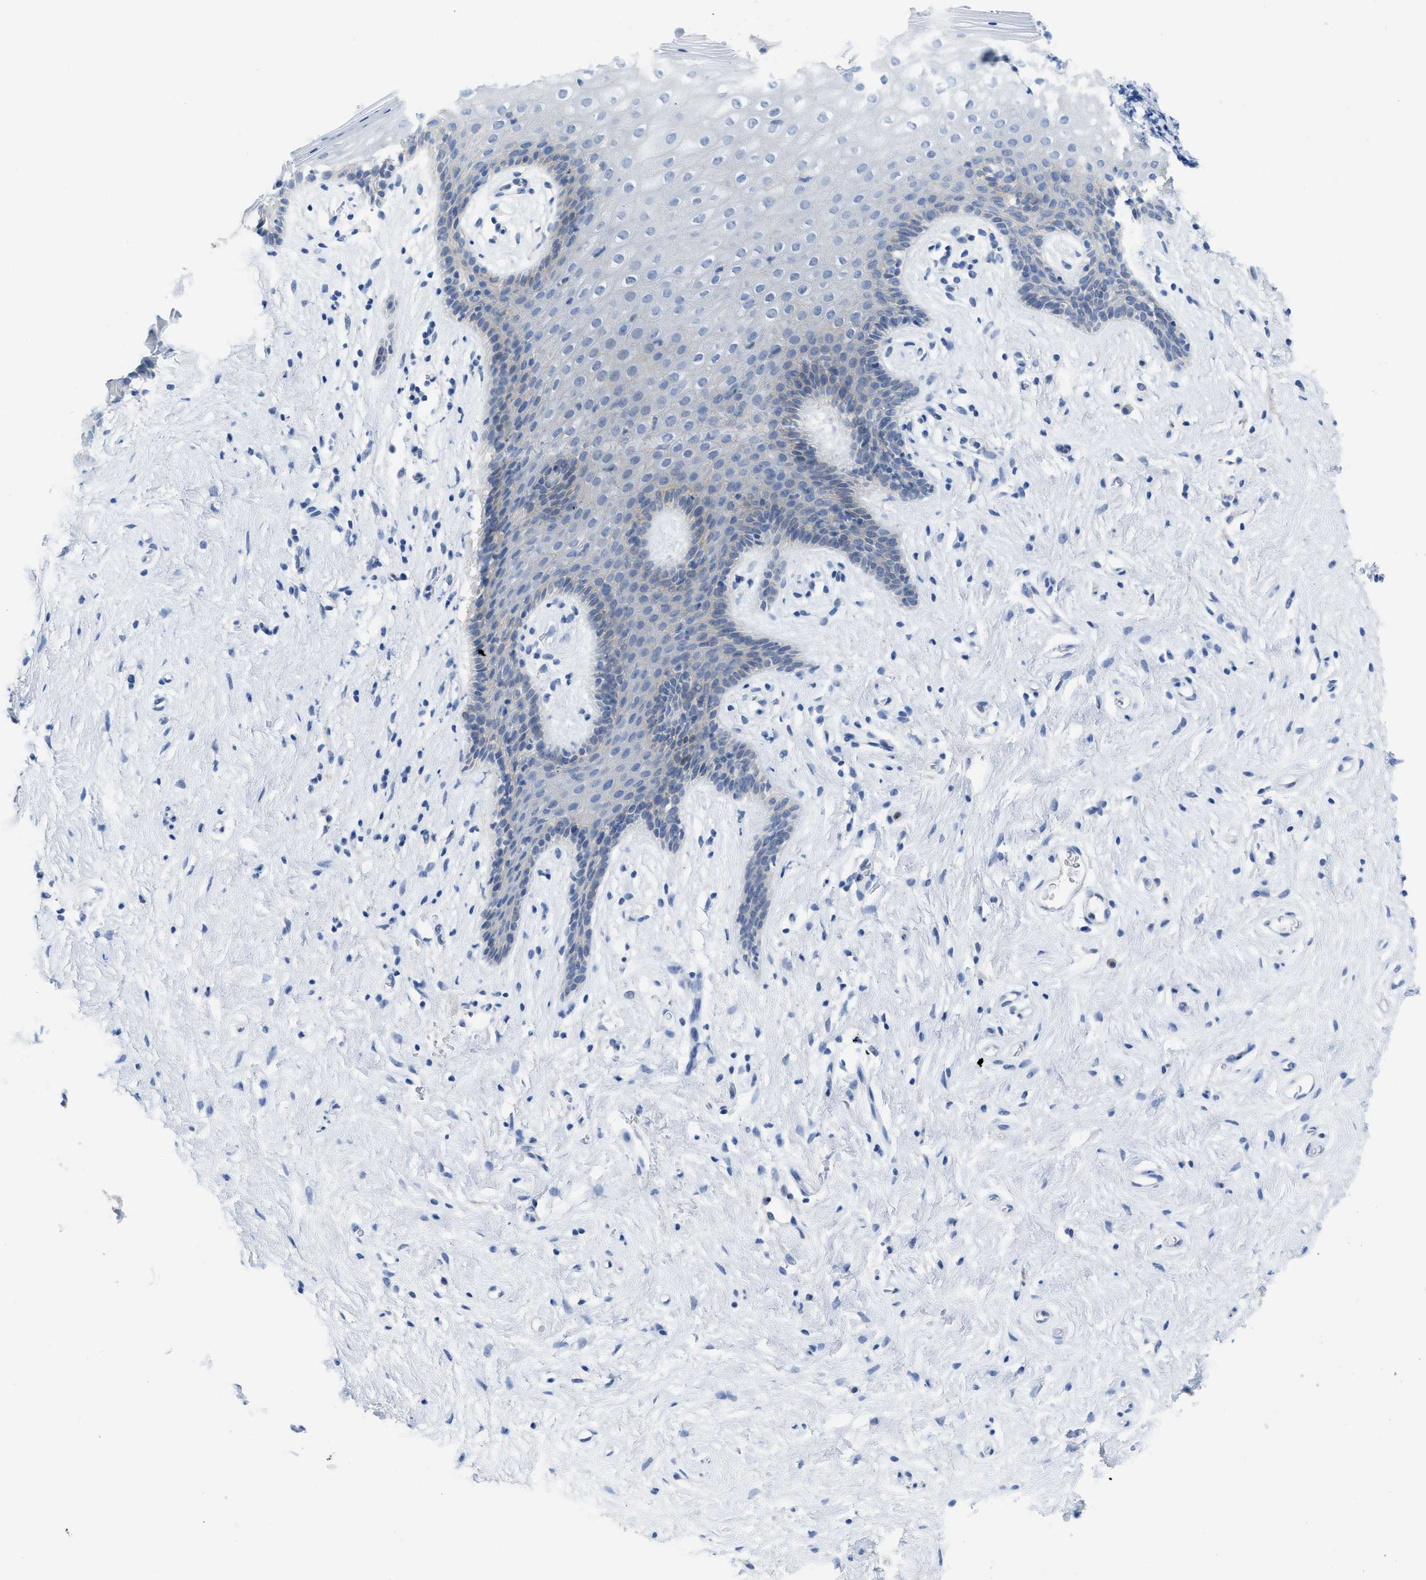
{"staining": {"intensity": "negative", "quantity": "none", "location": "none"}, "tissue": "vagina", "cell_type": "Squamous epithelial cells", "image_type": "normal", "snomed": [{"axis": "morphology", "description": "Normal tissue, NOS"}, {"axis": "topography", "description": "Vagina"}], "caption": "The immunohistochemistry photomicrograph has no significant staining in squamous epithelial cells of vagina. (Immunohistochemistry (ihc), brightfield microscopy, high magnification).", "gene": "CNNM4", "patient": {"sex": "female", "age": 44}}